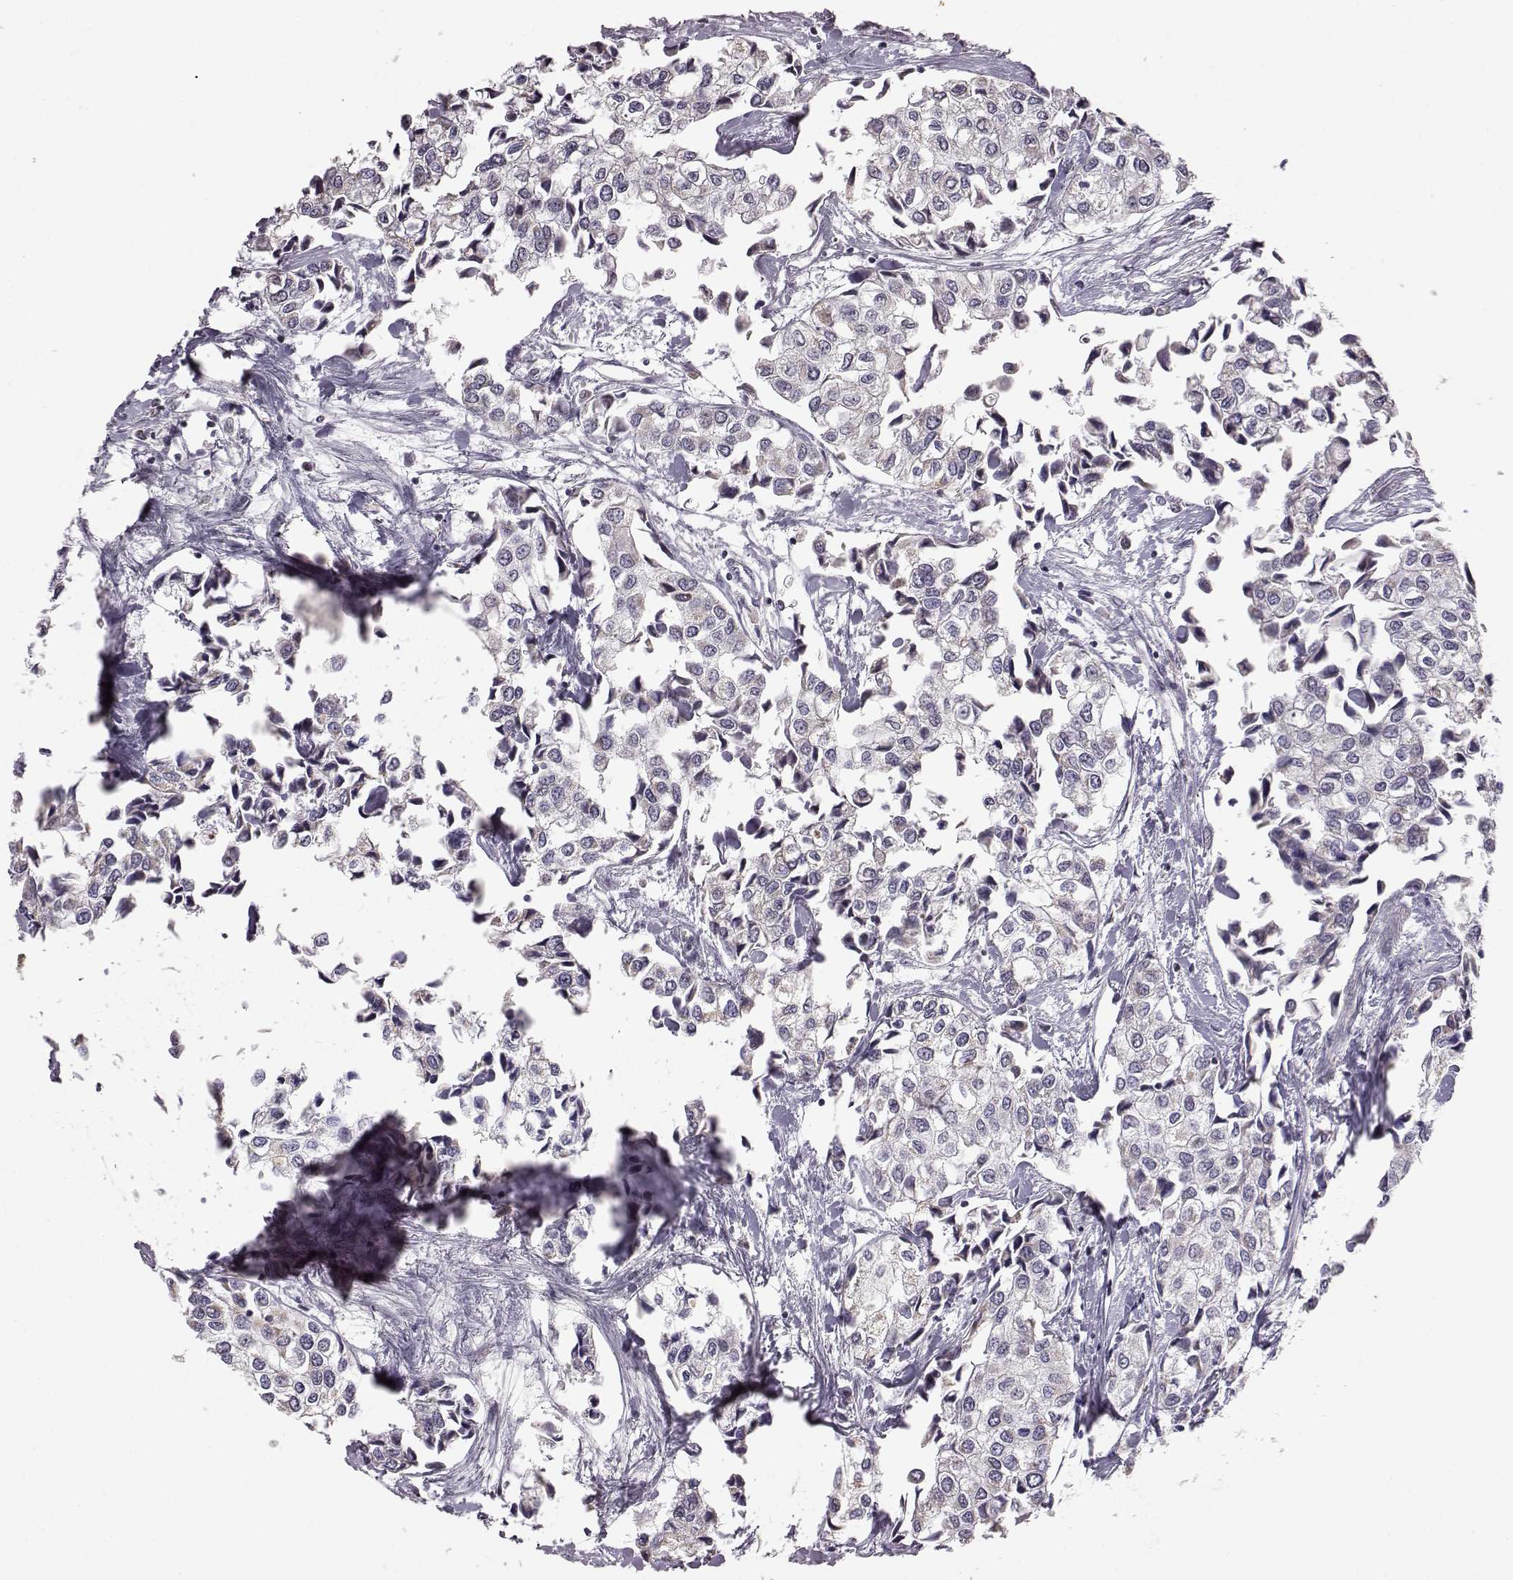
{"staining": {"intensity": "weak", "quantity": "<25%", "location": "cytoplasmic/membranous"}, "tissue": "urothelial cancer", "cell_type": "Tumor cells", "image_type": "cancer", "snomed": [{"axis": "morphology", "description": "Urothelial carcinoma, High grade"}, {"axis": "topography", "description": "Urinary bladder"}], "caption": "A micrograph of urothelial cancer stained for a protein demonstrates no brown staining in tumor cells. The staining was performed using DAB to visualize the protein expression in brown, while the nuclei were stained in blue with hematoxylin (Magnification: 20x).", "gene": "ALDH3A1", "patient": {"sex": "male", "age": 73}}